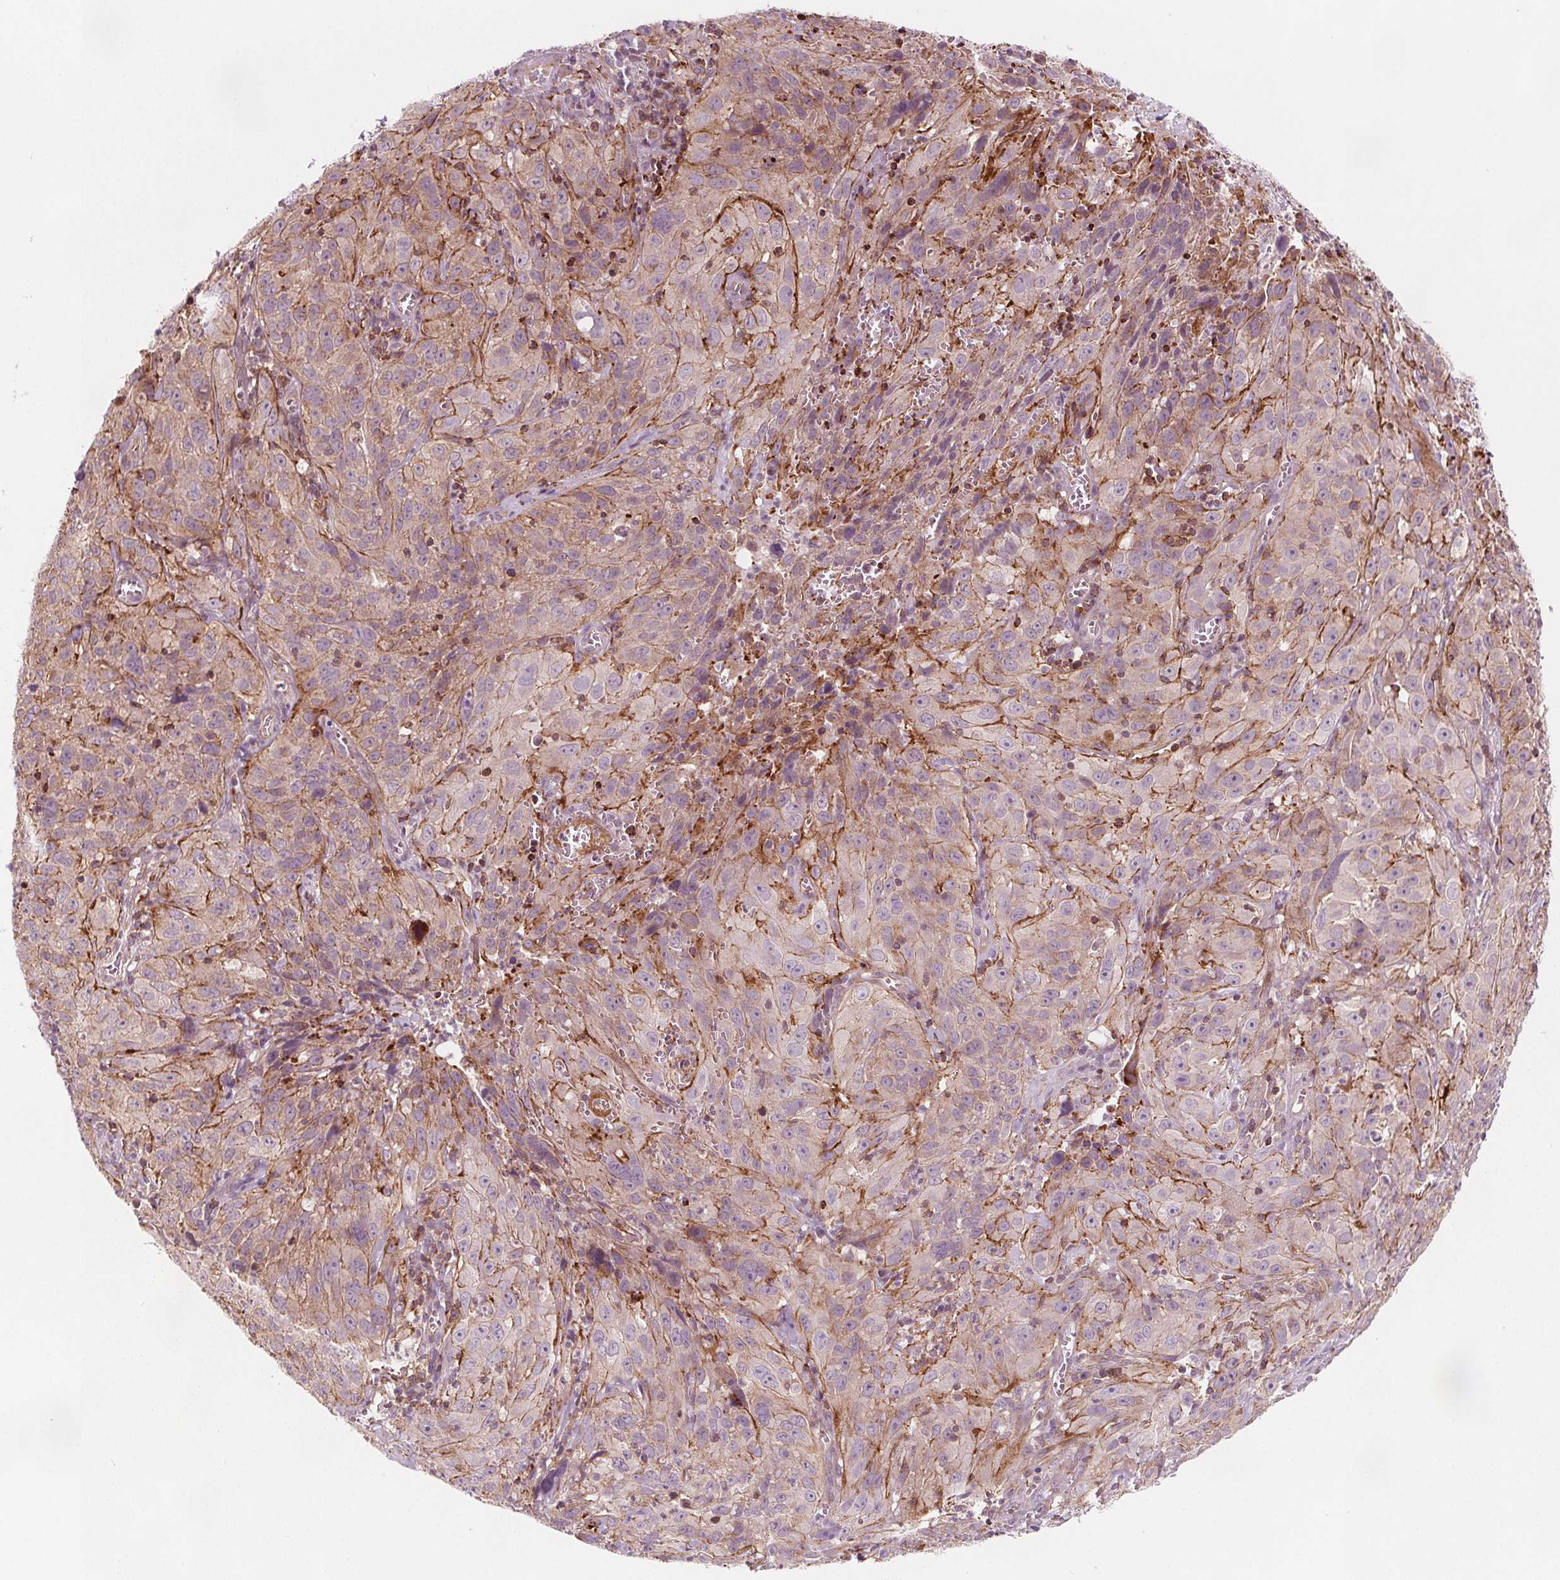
{"staining": {"intensity": "moderate", "quantity": "25%-75%", "location": "cytoplasmic/membranous"}, "tissue": "cervical cancer", "cell_type": "Tumor cells", "image_type": "cancer", "snomed": [{"axis": "morphology", "description": "Squamous cell carcinoma, NOS"}, {"axis": "topography", "description": "Cervix"}], "caption": "This is an image of immunohistochemistry staining of squamous cell carcinoma (cervical), which shows moderate positivity in the cytoplasmic/membranous of tumor cells.", "gene": "ADAM33", "patient": {"sex": "female", "age": 32}}